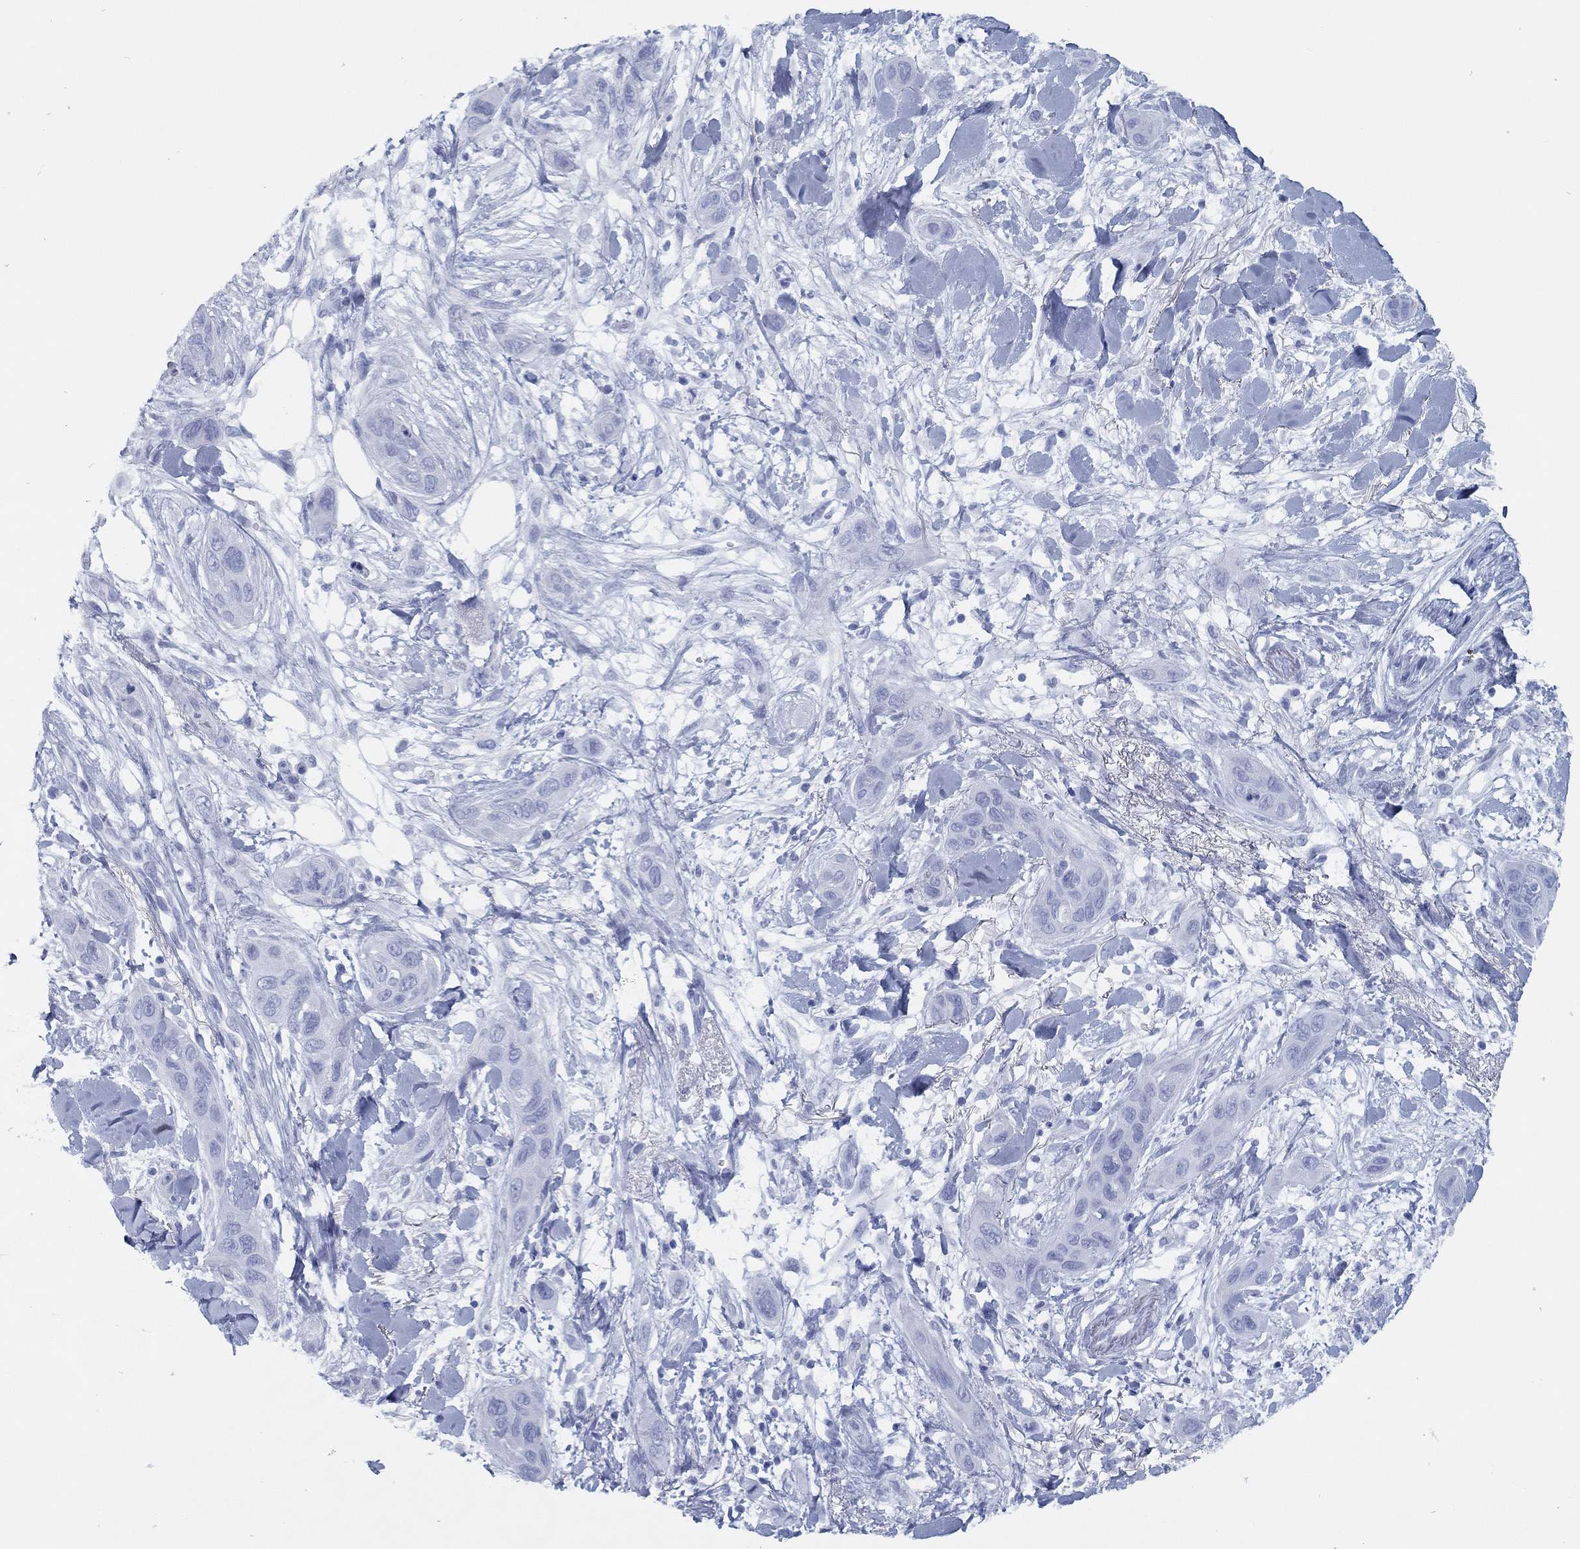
{"staining": {"intensity": "negative", "quantity": "none", "location": "none"}, "tissue": "skin cancer", "cell_type": "Tumor cells", "image_type": "cancer", "snomed": [{"axis": "morphology", "description": "Squamous cell carcinoma, NOS"}, {"axis": "topography", "description": "Skin"}], "caption": "DAB immunohistochemical staining of skin cancer (squamous cell carcinoma) displays no significant positivity in tumor cells.", "gene": "TMEM252", "patient": {"sex": "male", "age": 78}}